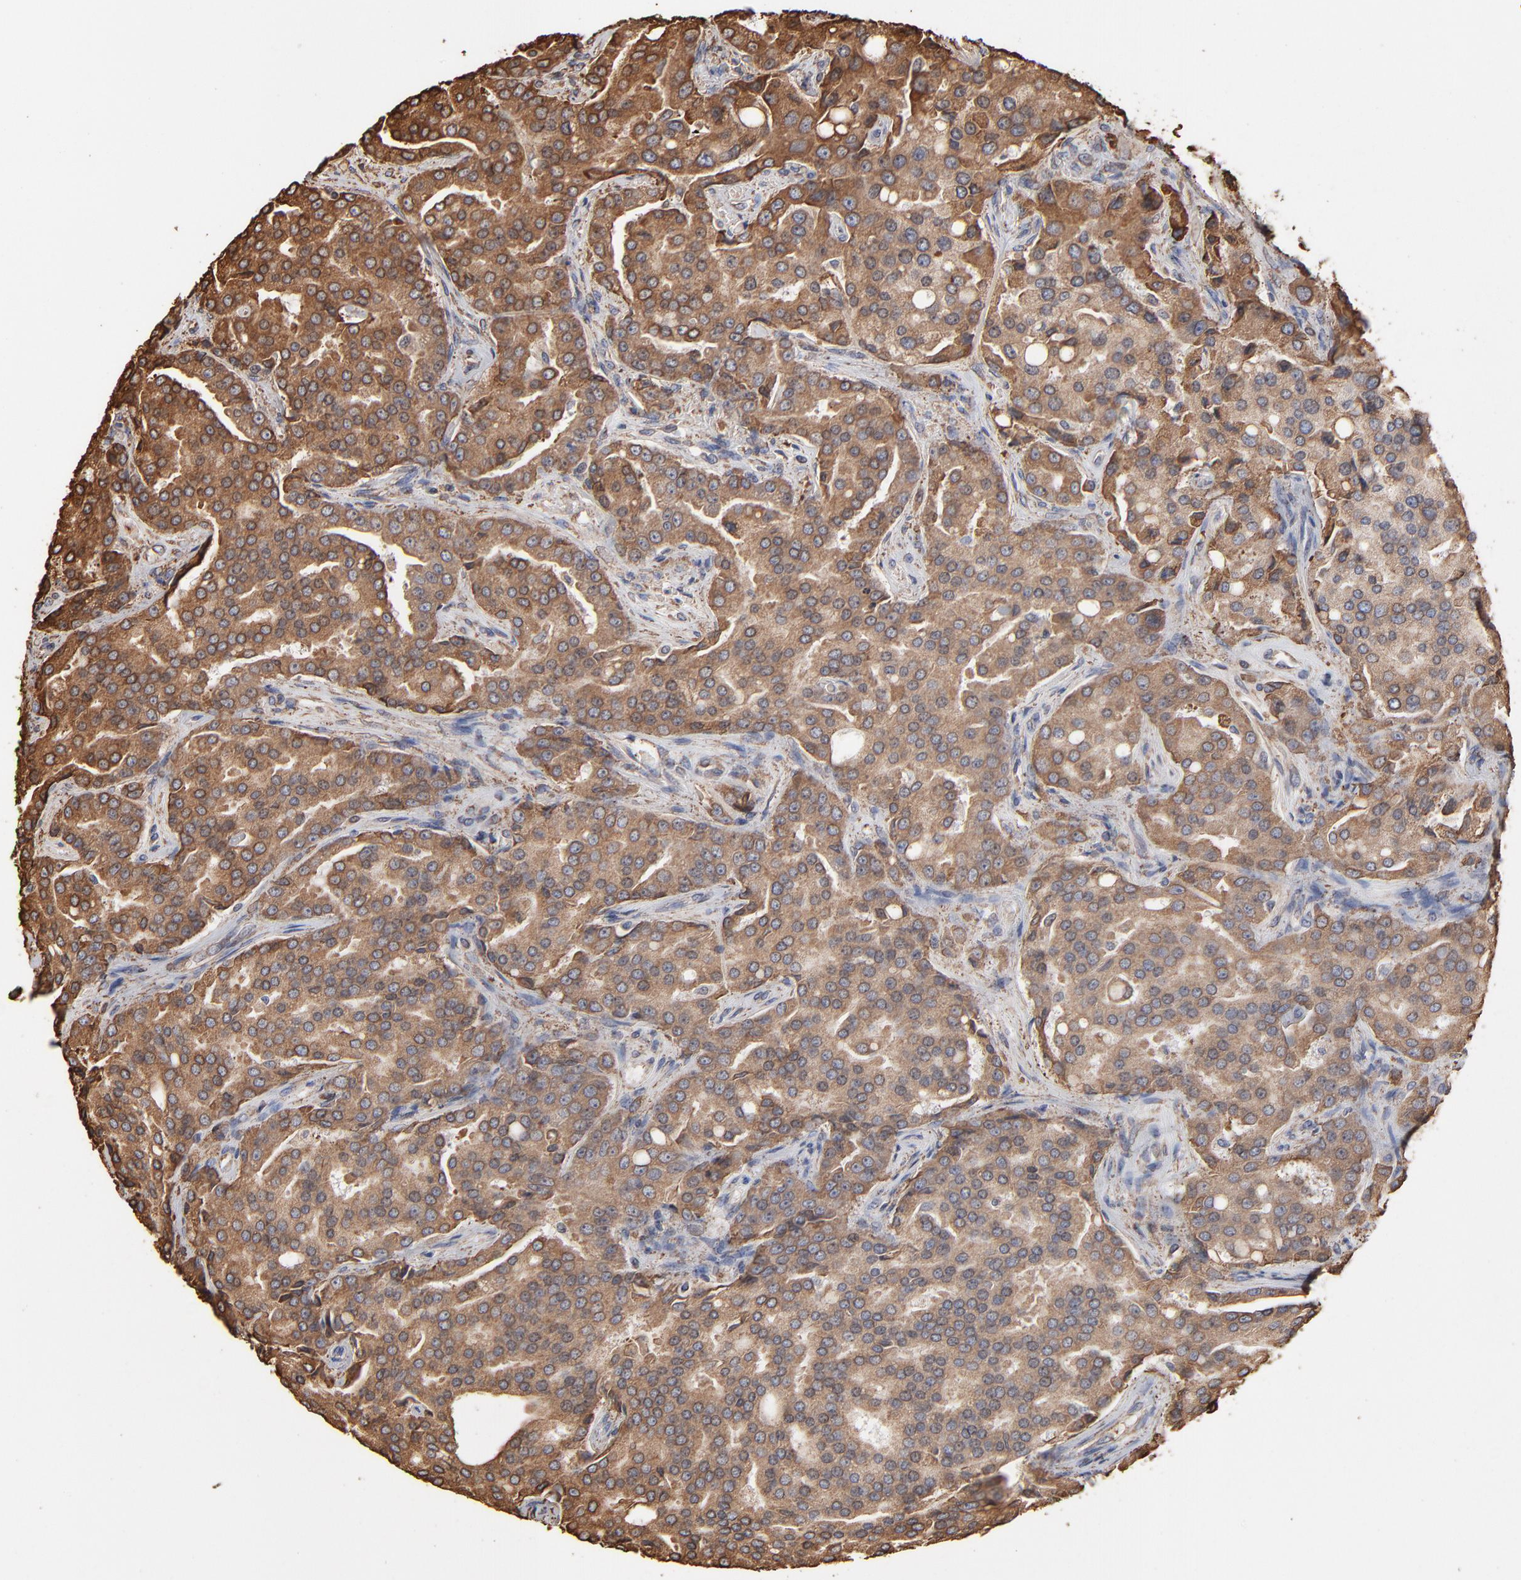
{"staining": {"intensity": "moderate", "quantity": ">75%", "location": "cytoplasmic/membranous"}, "tissue": "prostate cancer", "cell_type": "Tumor cells", "image_type": "cancer", "snomed": [{"axis": "morphology", "description": "Adenocarcinoma, High grade"}, {"axis": "topography", "description": "Prostate"}], "caption": "A photomicrograph showing moderate cytoplasmic/membranous expression in about >75% of tumor cells in prostate cancer, as visualized by brown immunohistochemical staining.", "gene": "PDIA3", "patient": {"sex": "male", "age": 72}}